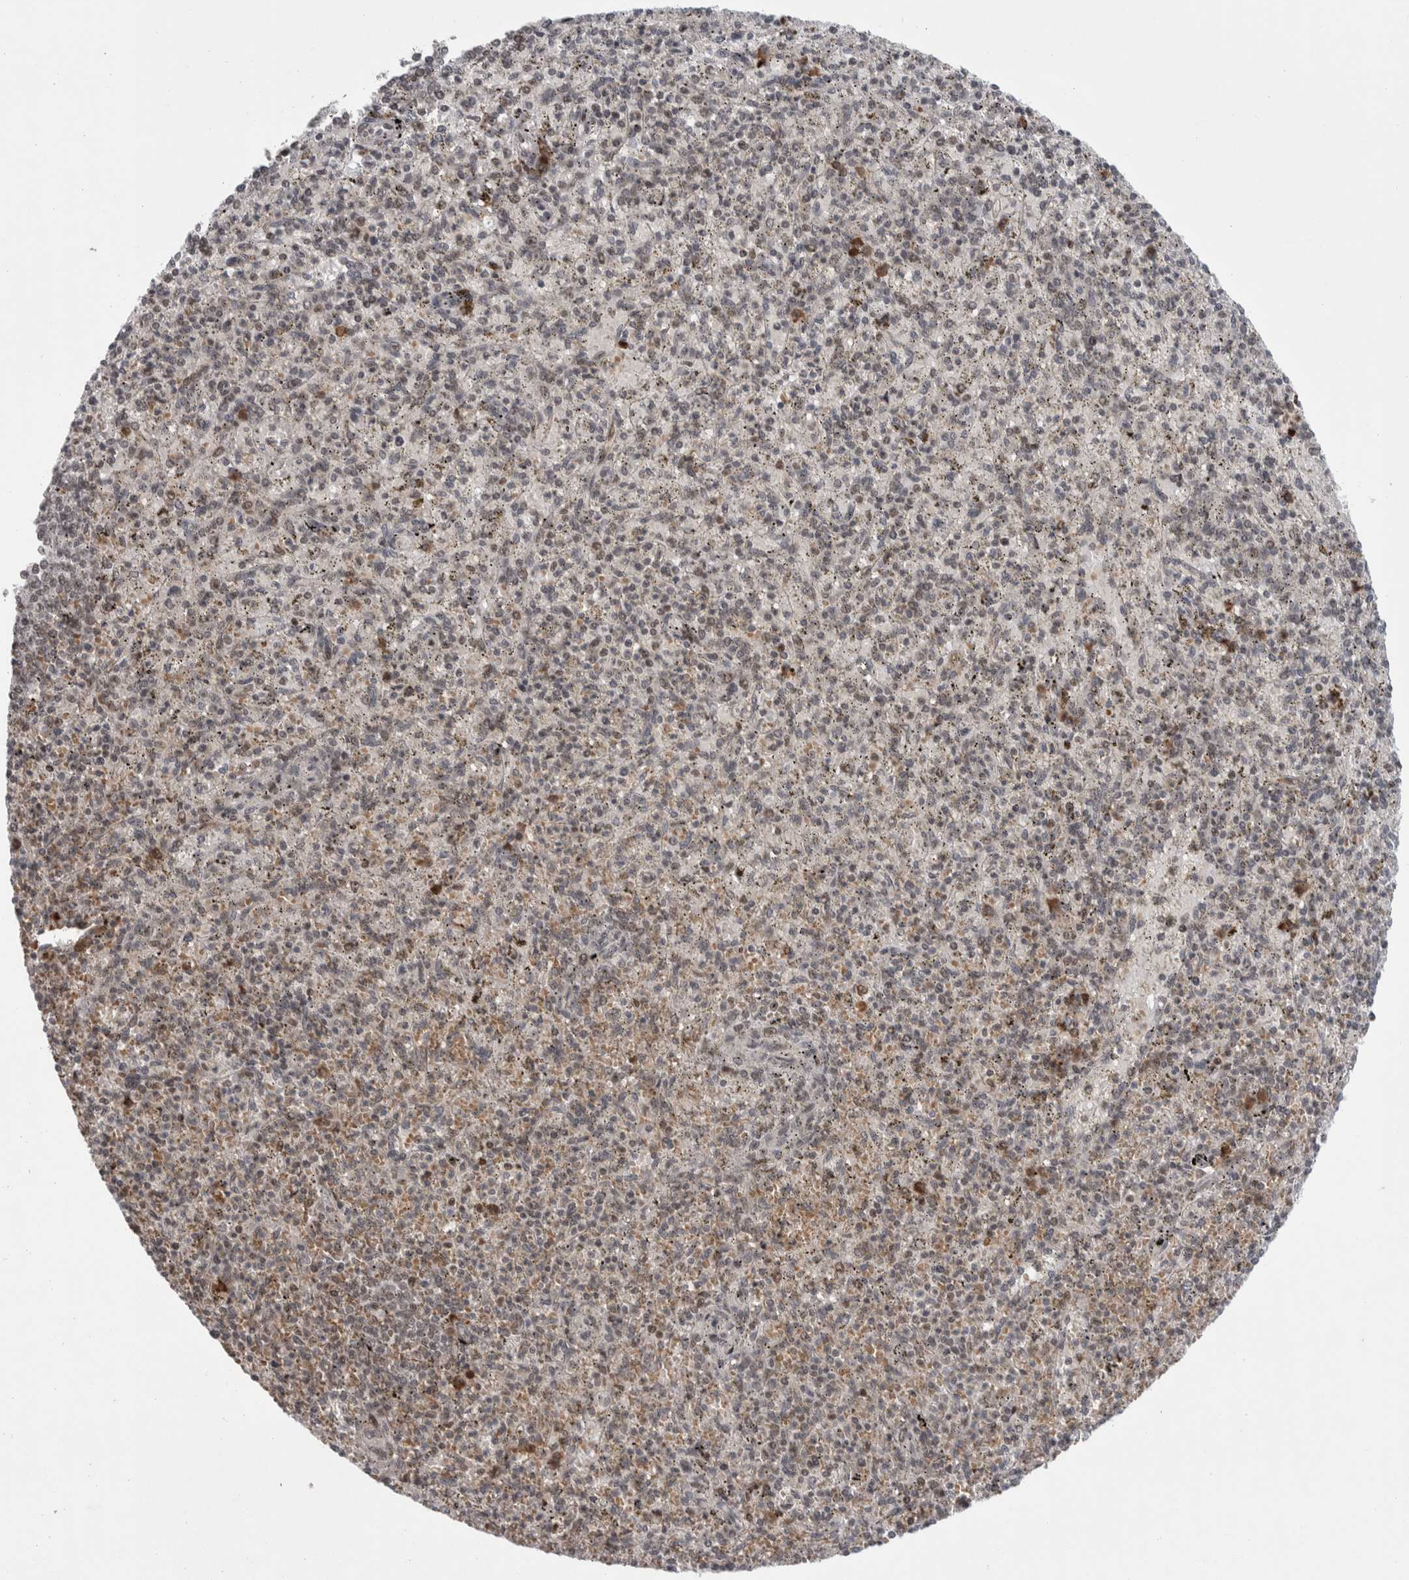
{"staining": {"intensity": "weak", "quantity": "<25%", "location": "cytoplasmic/membranous"}, "tissue": "spleen", "cell_type": "Cells in red pulp", "image_type": "normal", "snomed": [{"axis": "morphology", "description": "Normal tissue, NOS"}, {"axis": "topography", "description": "Spleen"}], "caption": "Immunohistochemical staining of normal spleen exhibits no significant expression in cells in red pulp. Brightfield microscopy of IHC stained with DAB (3,3'-diaminobenzidine) (brown) and hematoxylin (blue), captured at high magnification.", "gene": "ZNF592", "patient": {"sex": "male", "age": 72}}